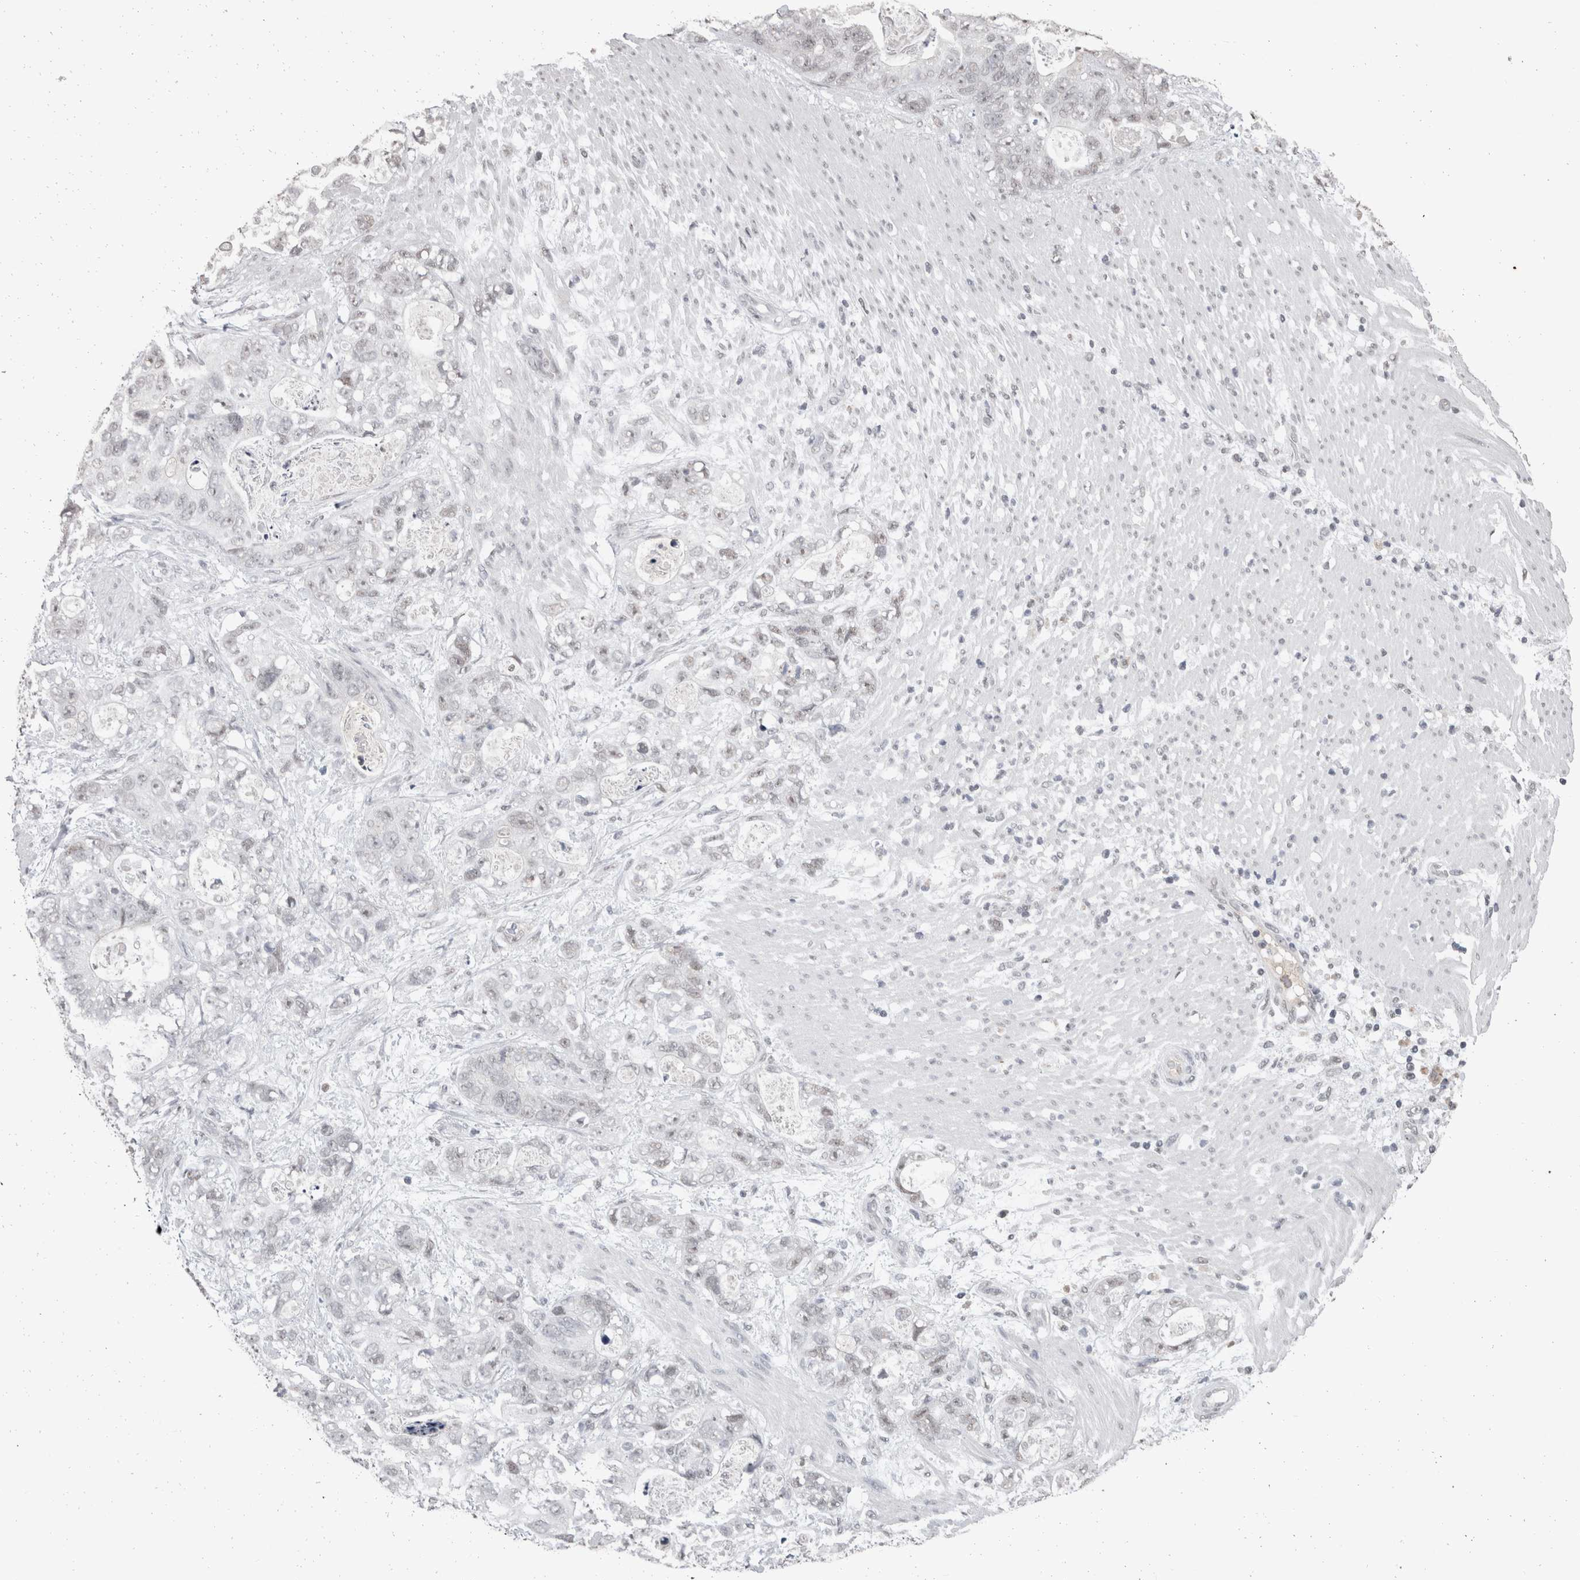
{"staining": {"intensity": "weak", "quantity": ">75%", "location": "nuclear"}, "tissue": "stomach cancer", "cell_type": "Tumor cells", "image_type": "cancer", "snomed": [{"axis": "morphology", "description": "Normal tissue, NOS"}, {"axis": "morphology", "description": "Adenocarcinoma, NOS"}, {"axis": "topography", "description": "Stomach"}], "caption": "This is a photomicrograph of IHC staining of stomach cancer (adenocarcinoma), which shows weak expression in the nuclear of tumor cells.", "gene": "DDX17", "patient": {"sex": "female", "age": 89}}